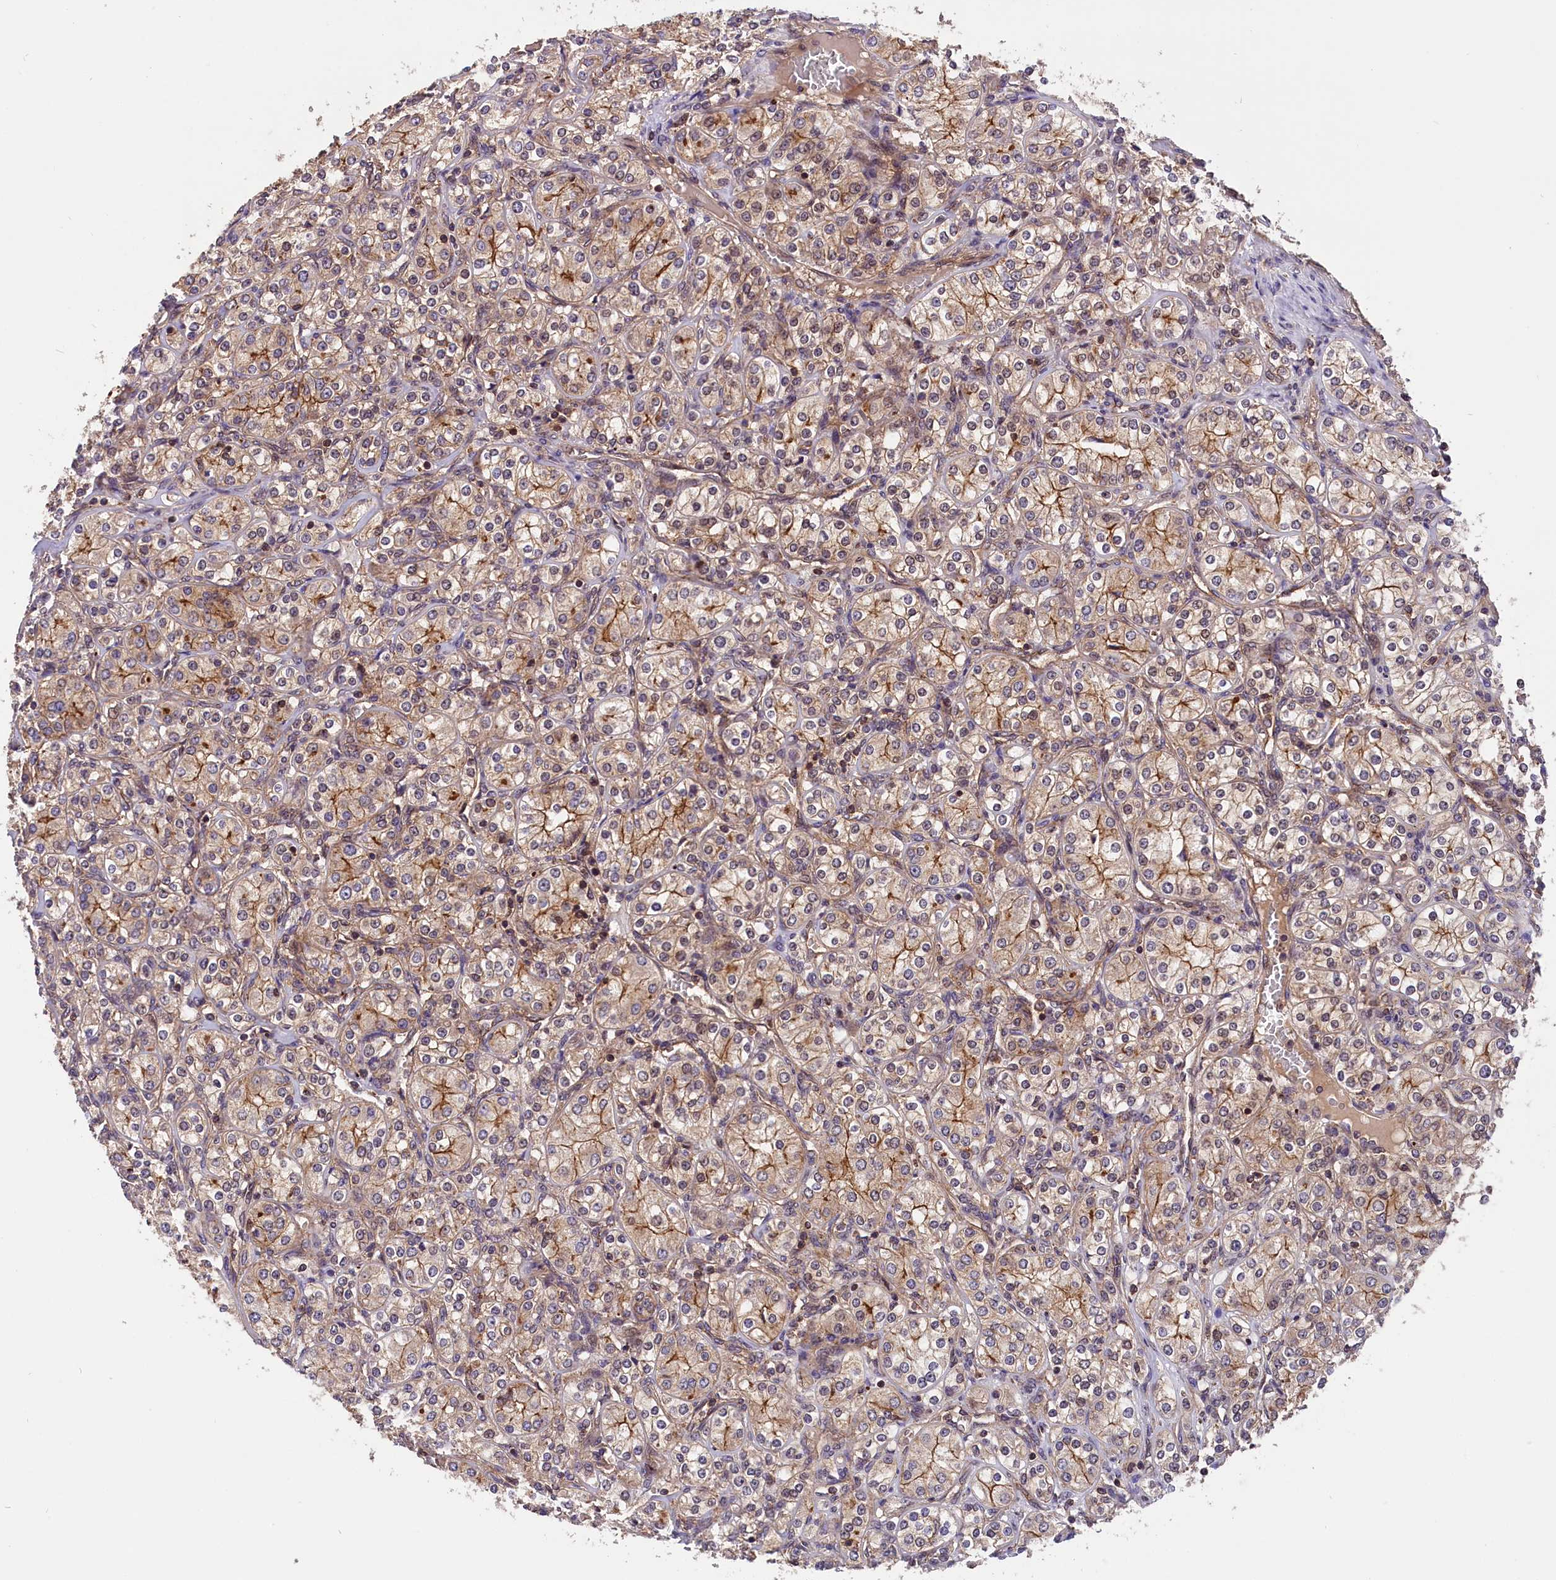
{"staining": {"intensity": "moderate", "quantity": "25%-75%", "location": "cytoplasmic/membranous"}, "tissue": "renal cancer", "cell_type": "Tumor cells", "image_type": "cancer", "snomed": [{"axis": "morphology", "description": "Adenocarcinoma, NOS"}, {"axis": "topography", "description": "Kidney"}], "caption": "The immunohistochemical stain labels moderate cytoplasmic/membranous staining in tumor cells of renal cancer (adenocarcinoma) tissue.", "gene": "IST1", "patient": {"sex": "male", "age": 77}}